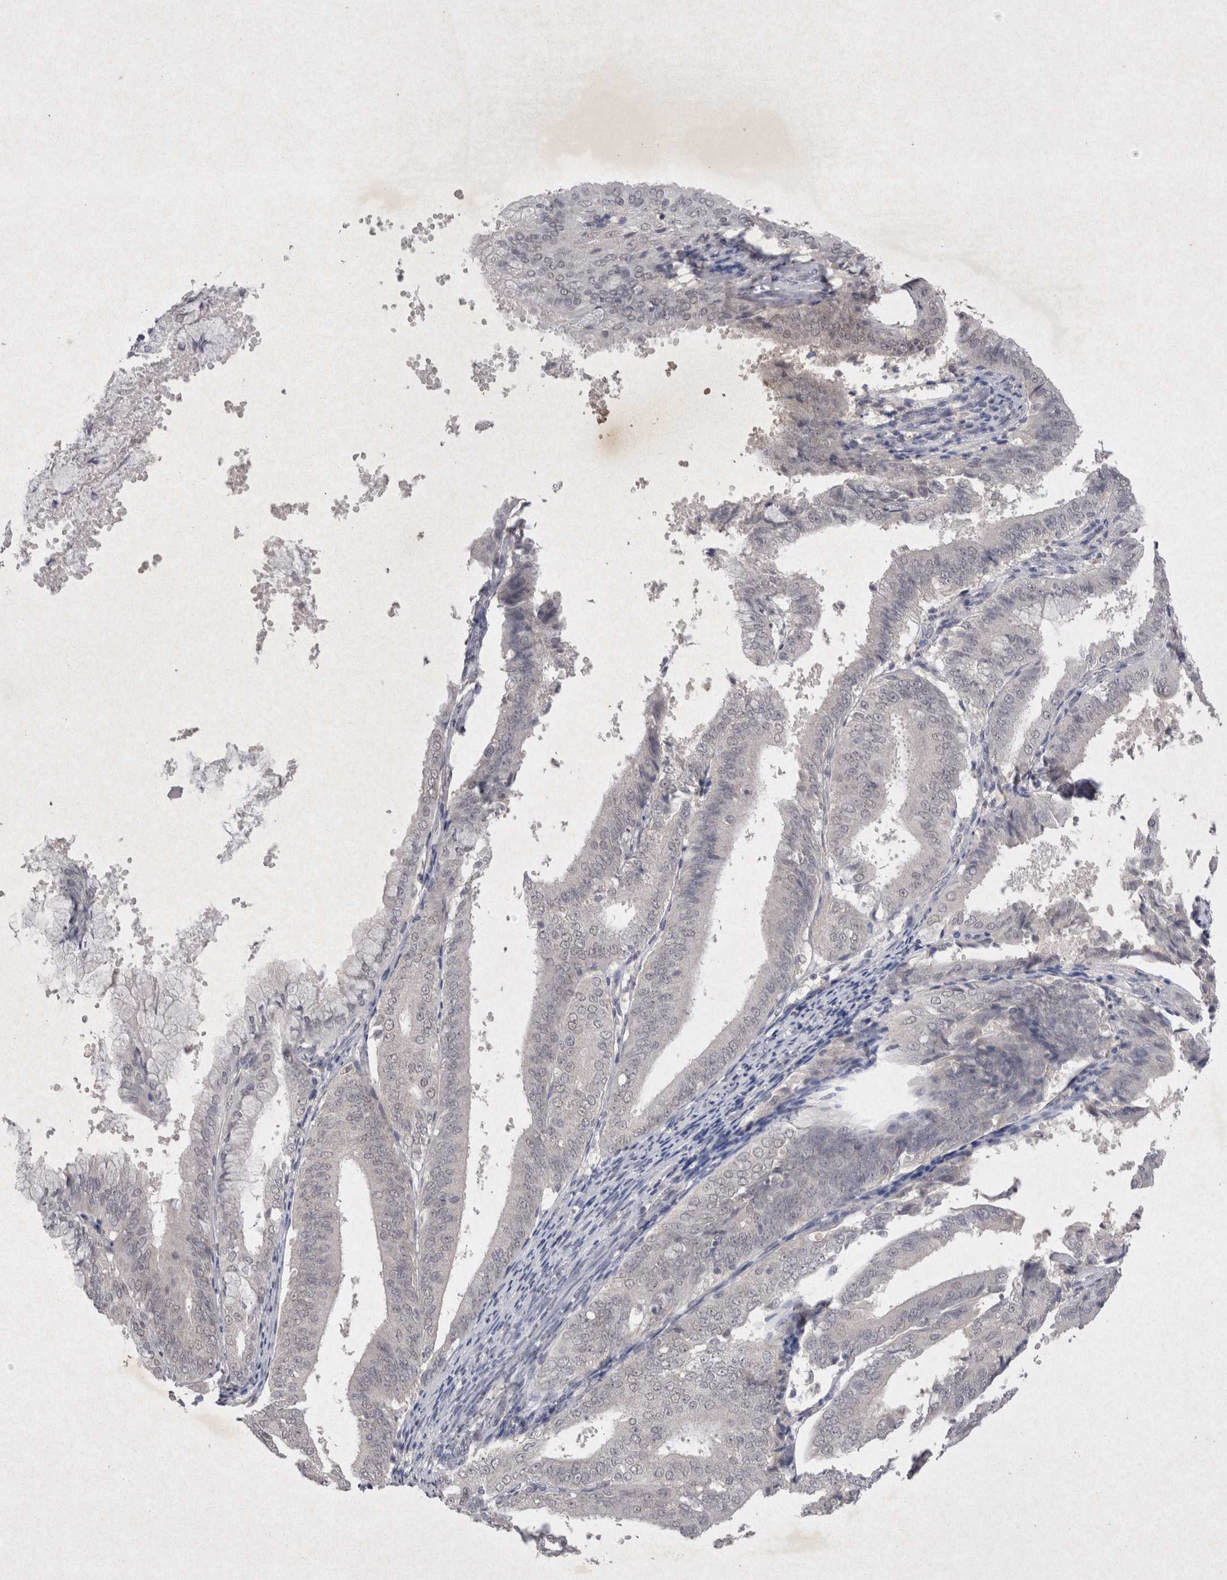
{"staining": {"intensity": "negative", "quantity": "none", "location": "none"}, "tissue": "endometrial cancer", "cell_type": "Tumor cells", "image_type": "cancer", "snomed": [{"axis": "morphology", "description": "Adenocarcinoma, NOS"}, {"axis": "topography", "description": "Endometrium"}], "caption": "Tumor cells show no significant protein positivity in endometrial cancer (adenocarcinoma). The staining was performed using DAB (3,3'-diaminobenzidine) to visualize the protein expression in brown, while the nuclei were stained in blue with hematoxylin (Magnification: 20x).", "gene": "LYVE1", "patient": {"sex": "female", "age": 63}}